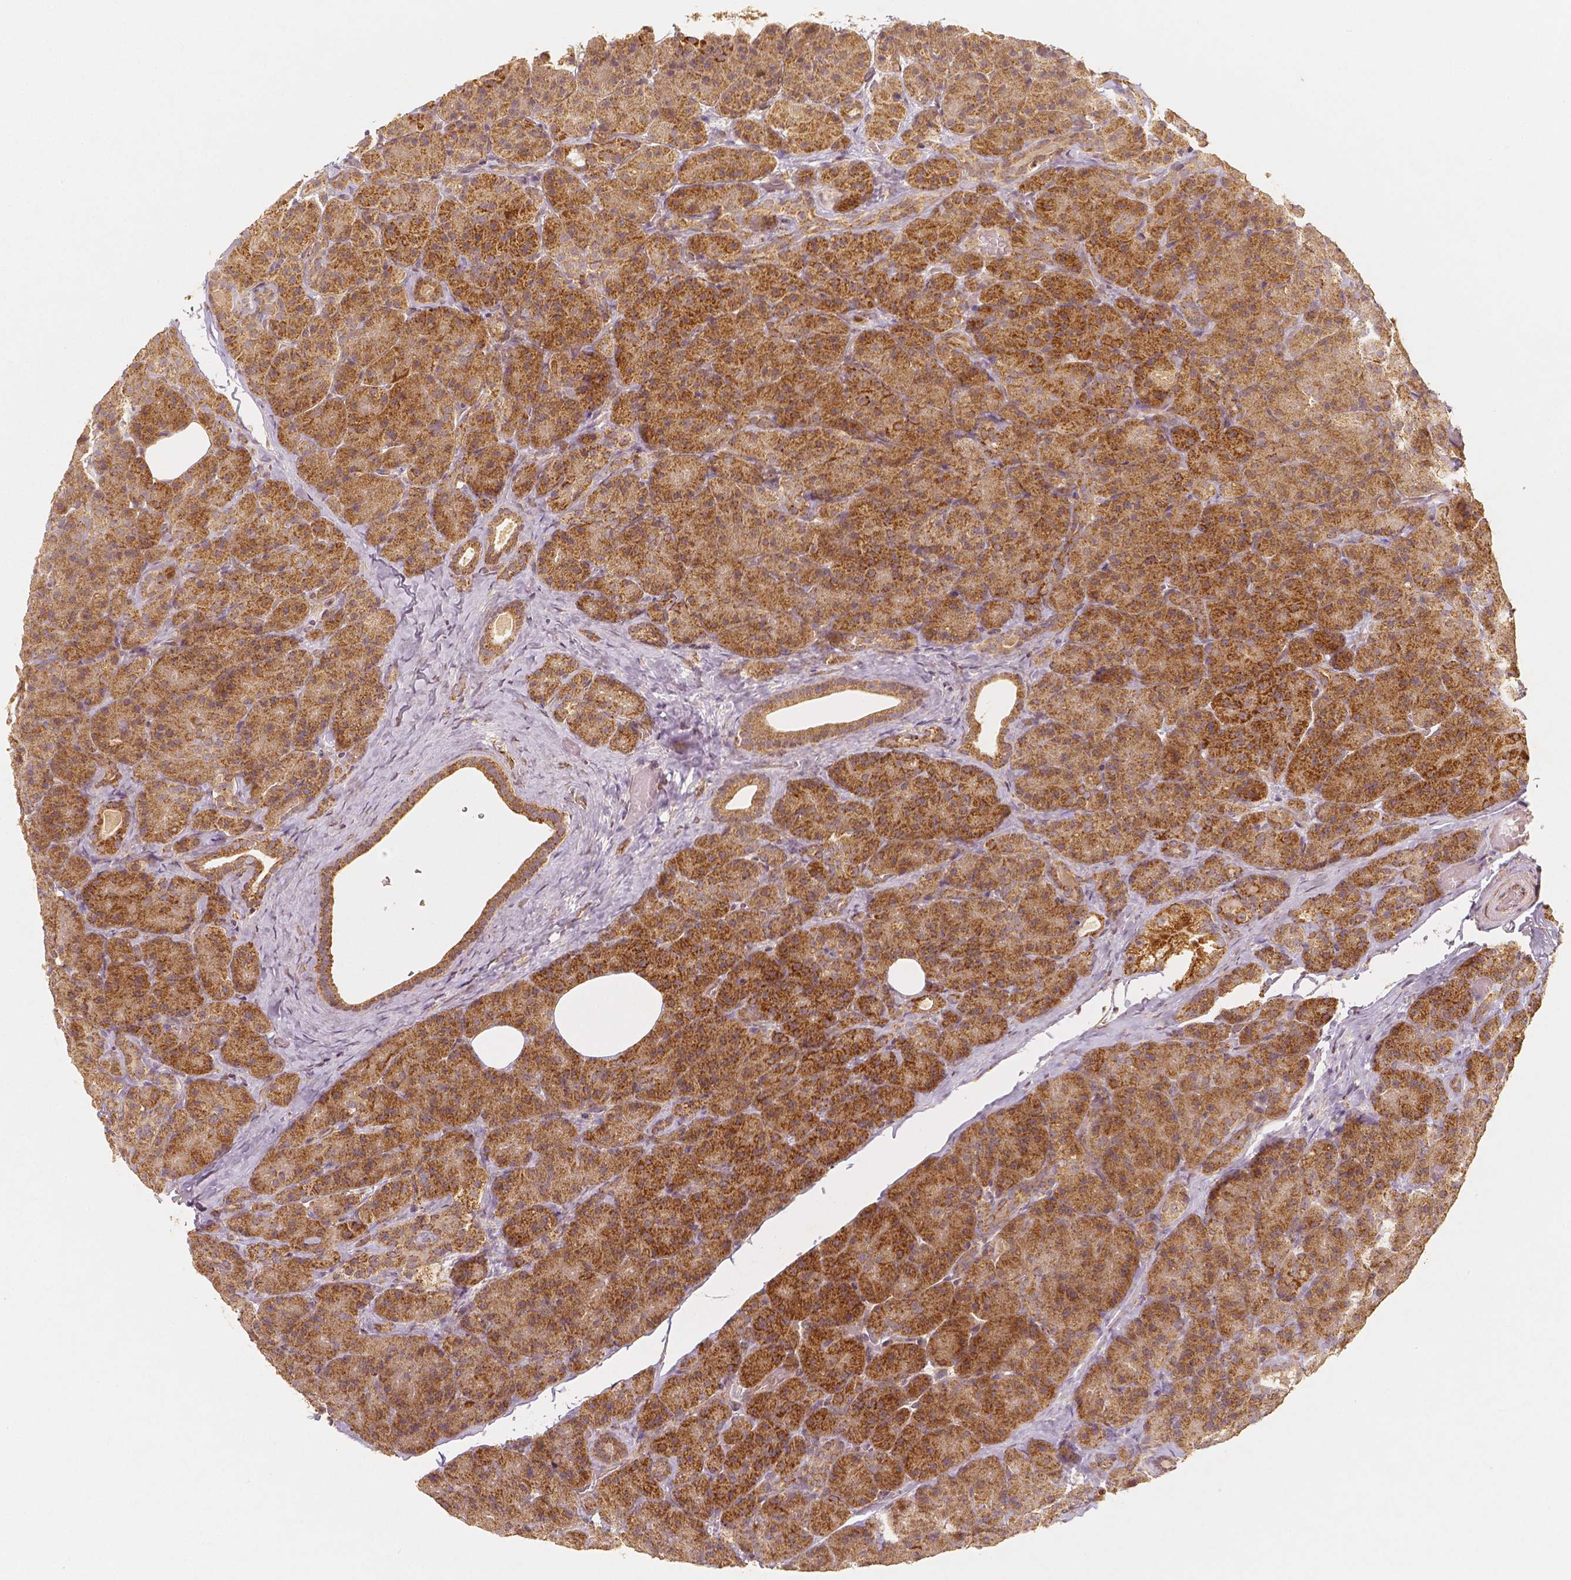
{"staining": {"intensity": "moderate", "quantity": ">75%", "location": "cytoplasmic/membranous"}, "tissue": "pancreas", "cell_type": "Exocrine glandular cells", "image_type": "normal", "snomed": [{"axis": "morphology", "description": "Normal tissue, NOS"}, {"axis": "topography", "description": "Pancreas"}], "caption": "This image shows IHC staining of unremarkable human pancreas, with medium moderate cytoplasmic/membranous staining in about >75% of exocrine glandular cells.", "gene": "PGAM5", "patient": {"sex": "male", "age": 57}}